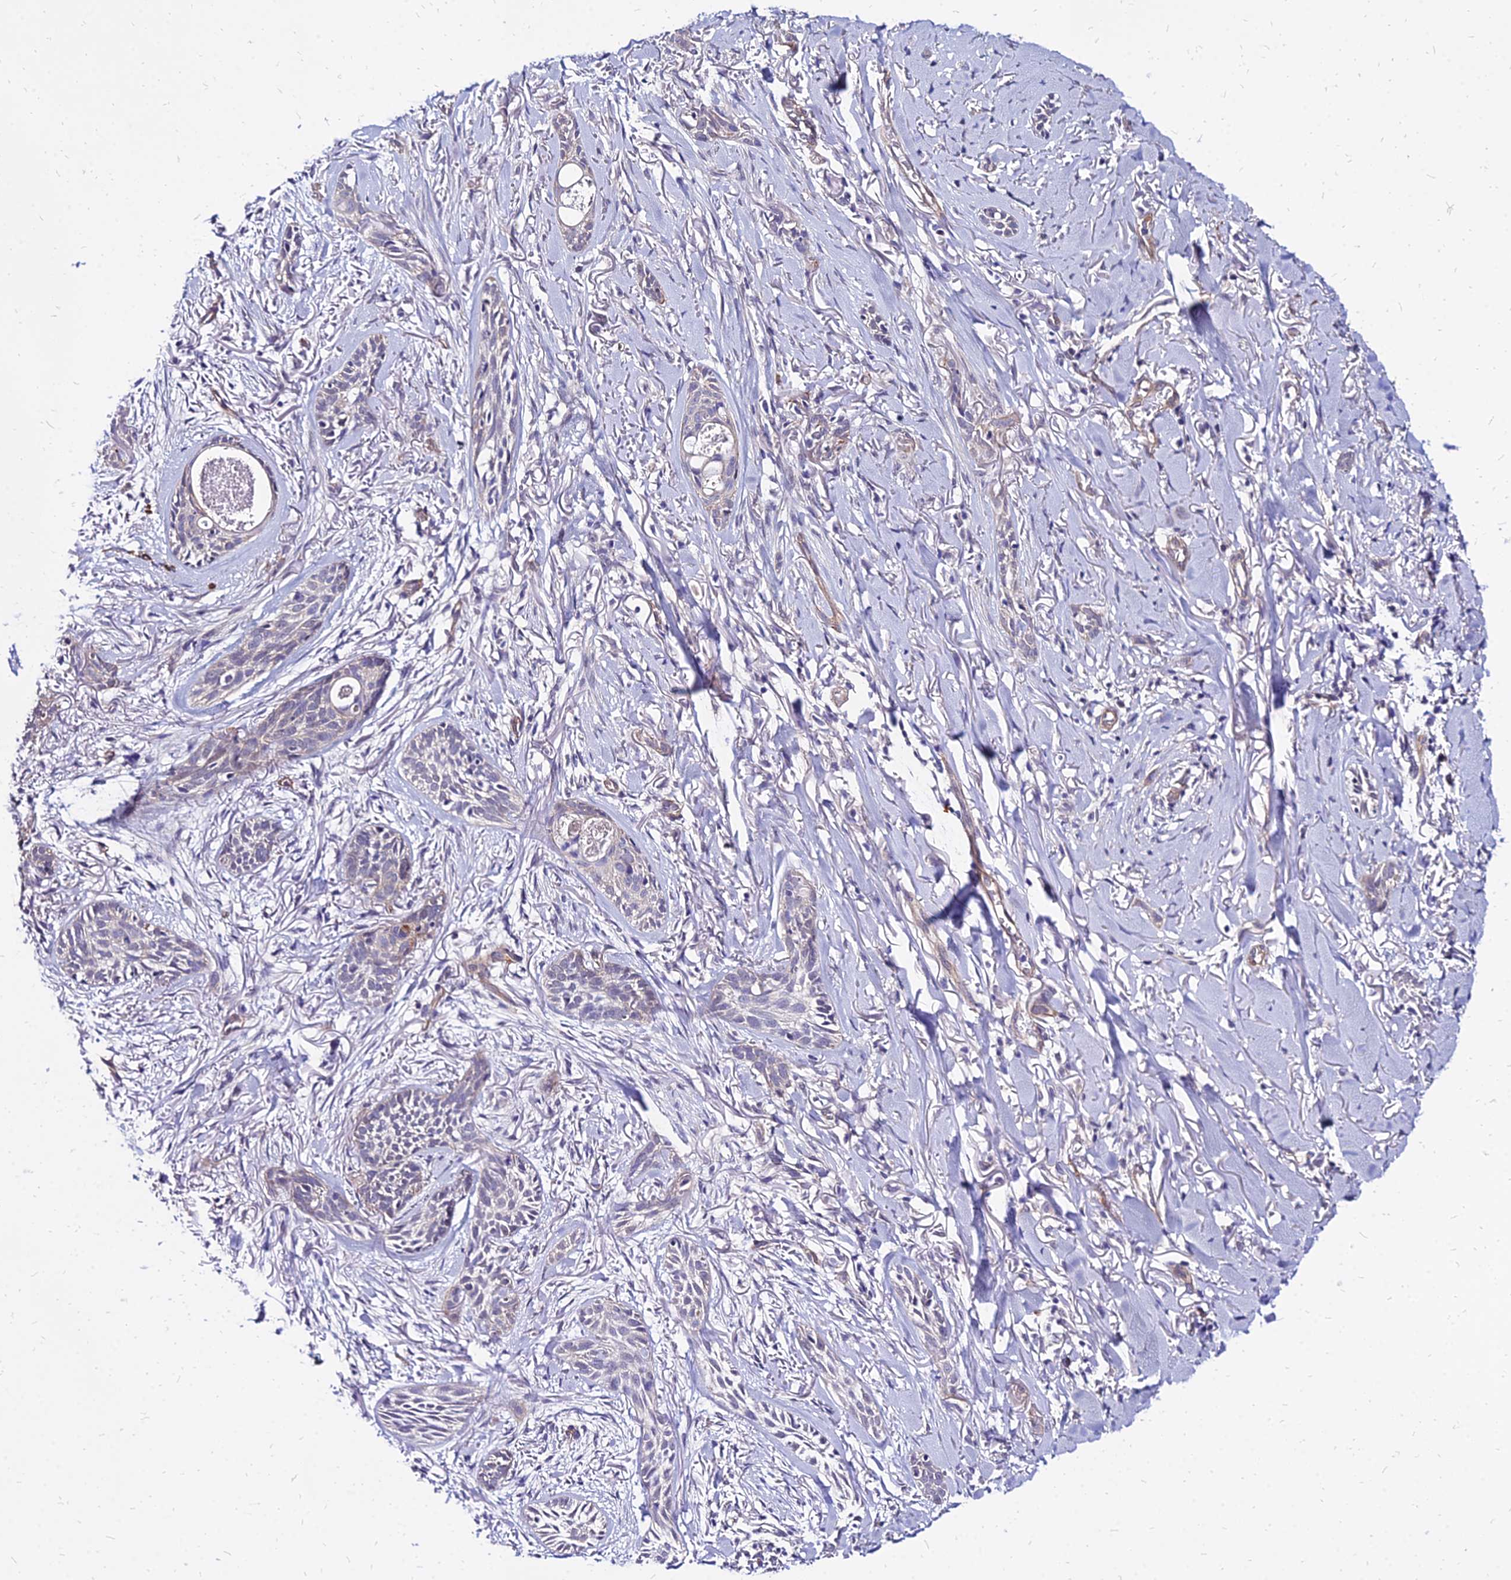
{"staining": {"intensity": "weak", "quantity": "<25%", "location": "cytoplasmic/membranous"}, "tissue": "skin cancer", "cell_type": "Tumor cells", "image_type": "cancer", "snomed": [{"axis": "morphology", "description": "Basal cell carcinoma"}, {"axis": "topography", "description": "Skin"}], "caption": "Immunohistochemical staining of skin basal cell carcinoma demonstrates no significant expression in tumor cells.", "gene": "YEATS2", "patient": {"sex": "female", "age": 59}}